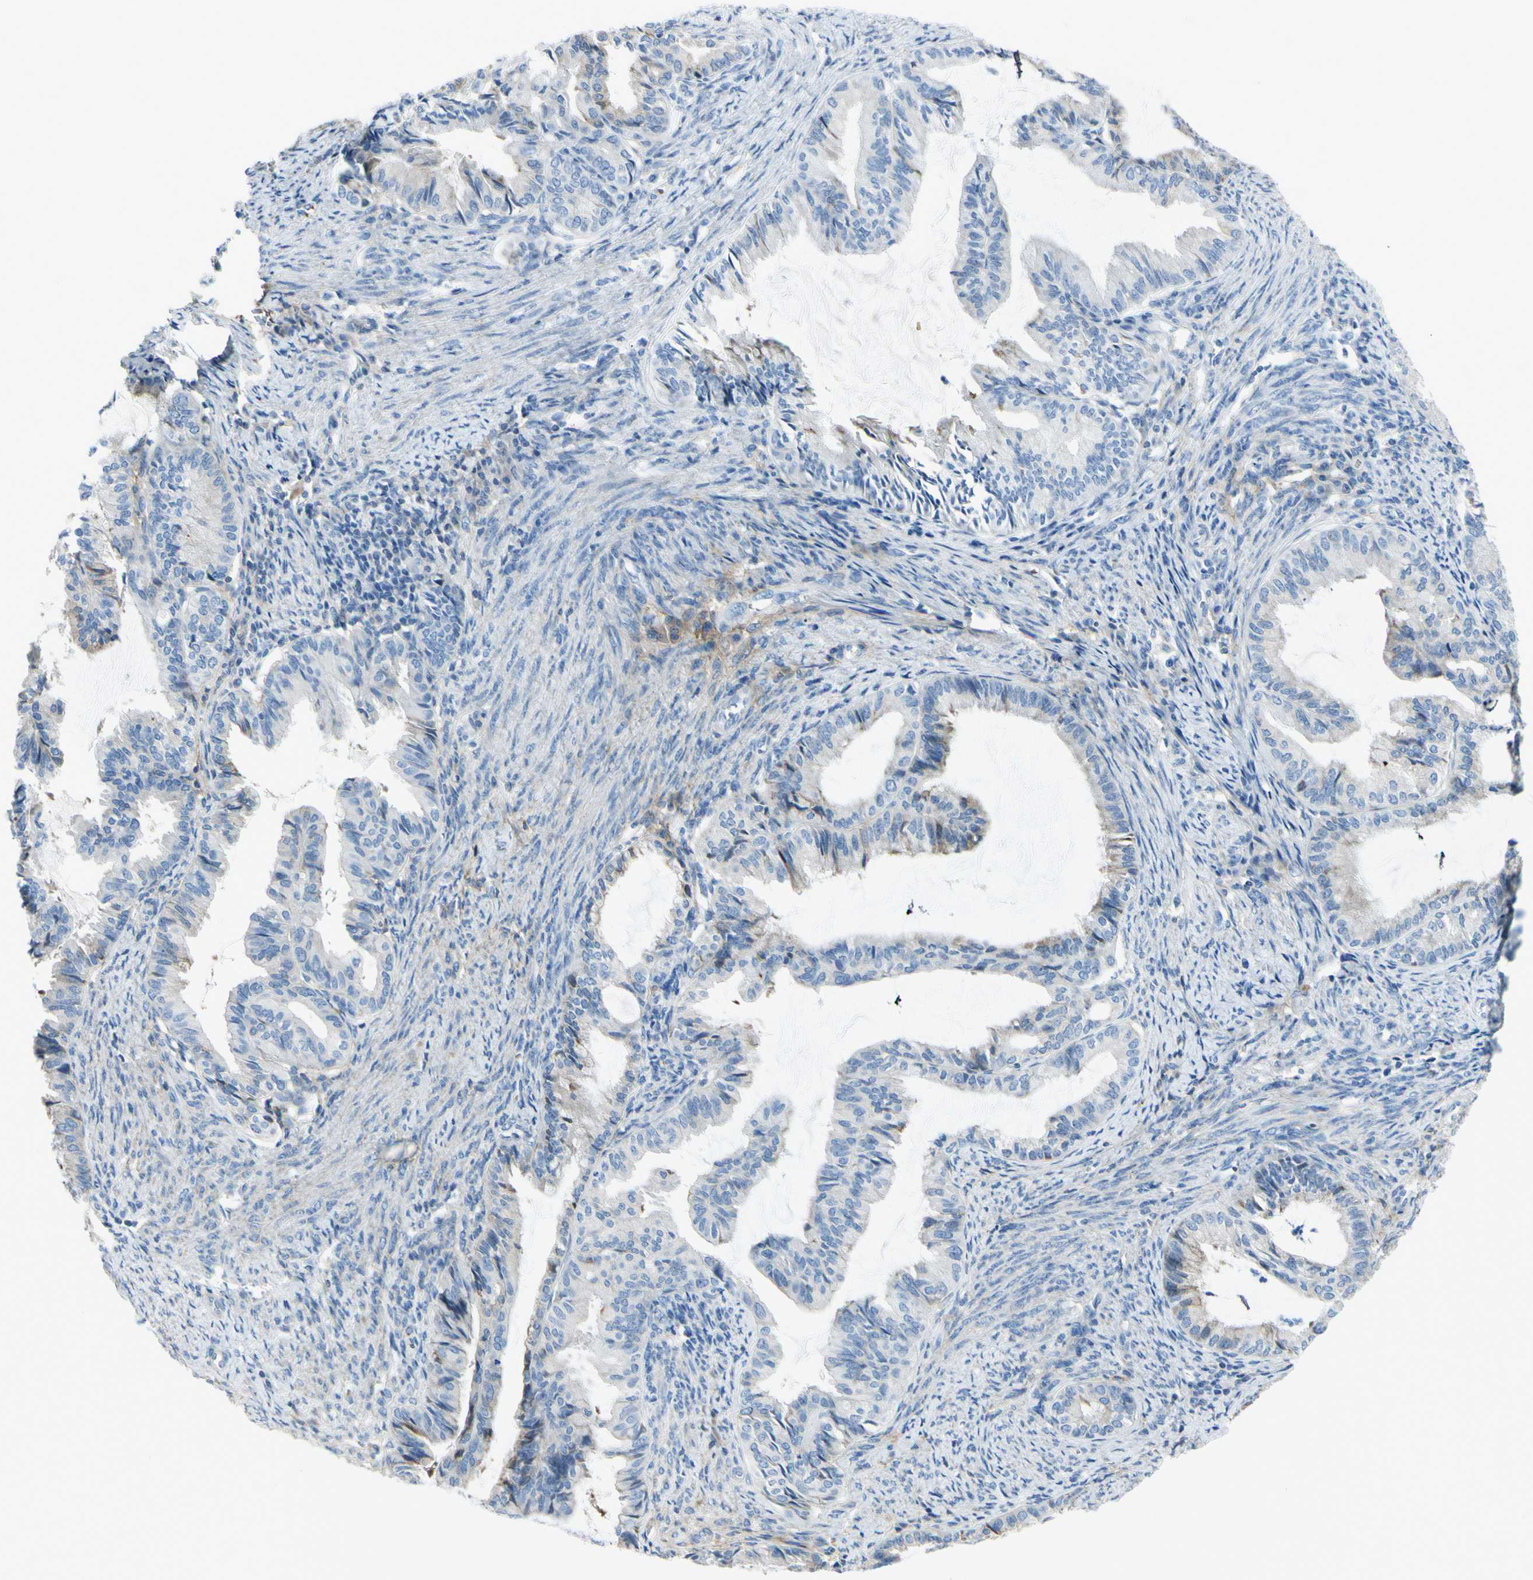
{"staining": {"intensity": "weak", "quantity": "<25%", "location": "cytoplasmic/membranous"}, "tissue": "endometrial cancer", "cell_type": "Tumor cells", "image_type": "cancer", "snomed": [{"axis": "morphology", "description": "Adenocarcinoma, NOS"}, {"axis": "topography", "description": "Endometrium"}], "caption": "Immunohistochemistry (IHC) micrograph of neoplastic tissue: human endometrial cancer stained with DAB (3,3'-diaminobenzidine) displays no significant protein positivity in tumor cells.", "gene": "NCBP2L", "patient": {"sex": "female", "age": 86}}